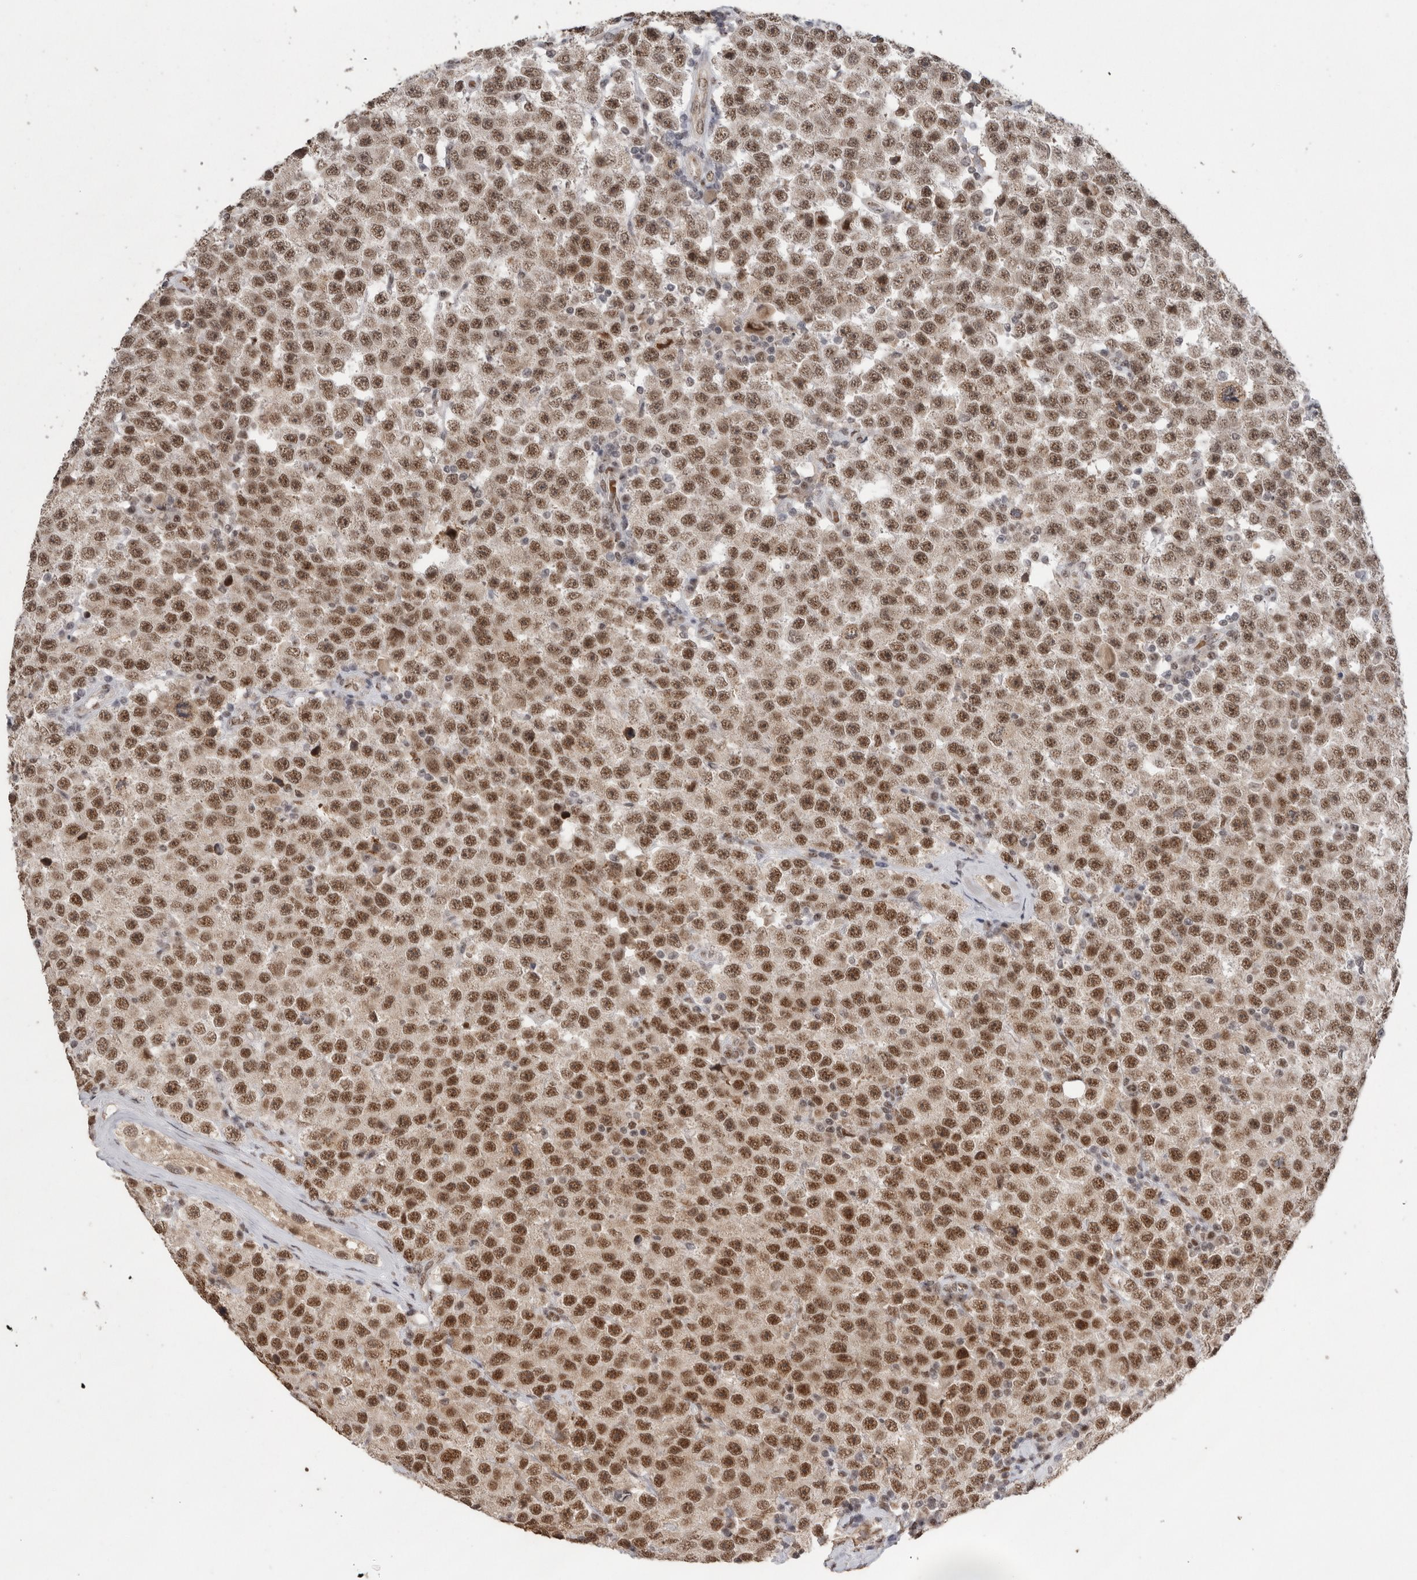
{"staining": {"intensity": "moderate", "quantity": ">75%", "location": "nuclear"}, "tissue": "testis cancer", "cell_type": "Tumor cells", "image_type": "cancer", "snomed": [{"axis": "morphology", "description": "Seminoma, NOS"}, {"axis": "topography", "description": "Testis"}], "caption": "Immunohistochemistry of human testis cancer (seminoma) demonstrates medium levels of moderate nuclear expression in about >75% of tumor cells.", "gene": "PPP1R10", "patient": {"sex": "male", "age": 28}}